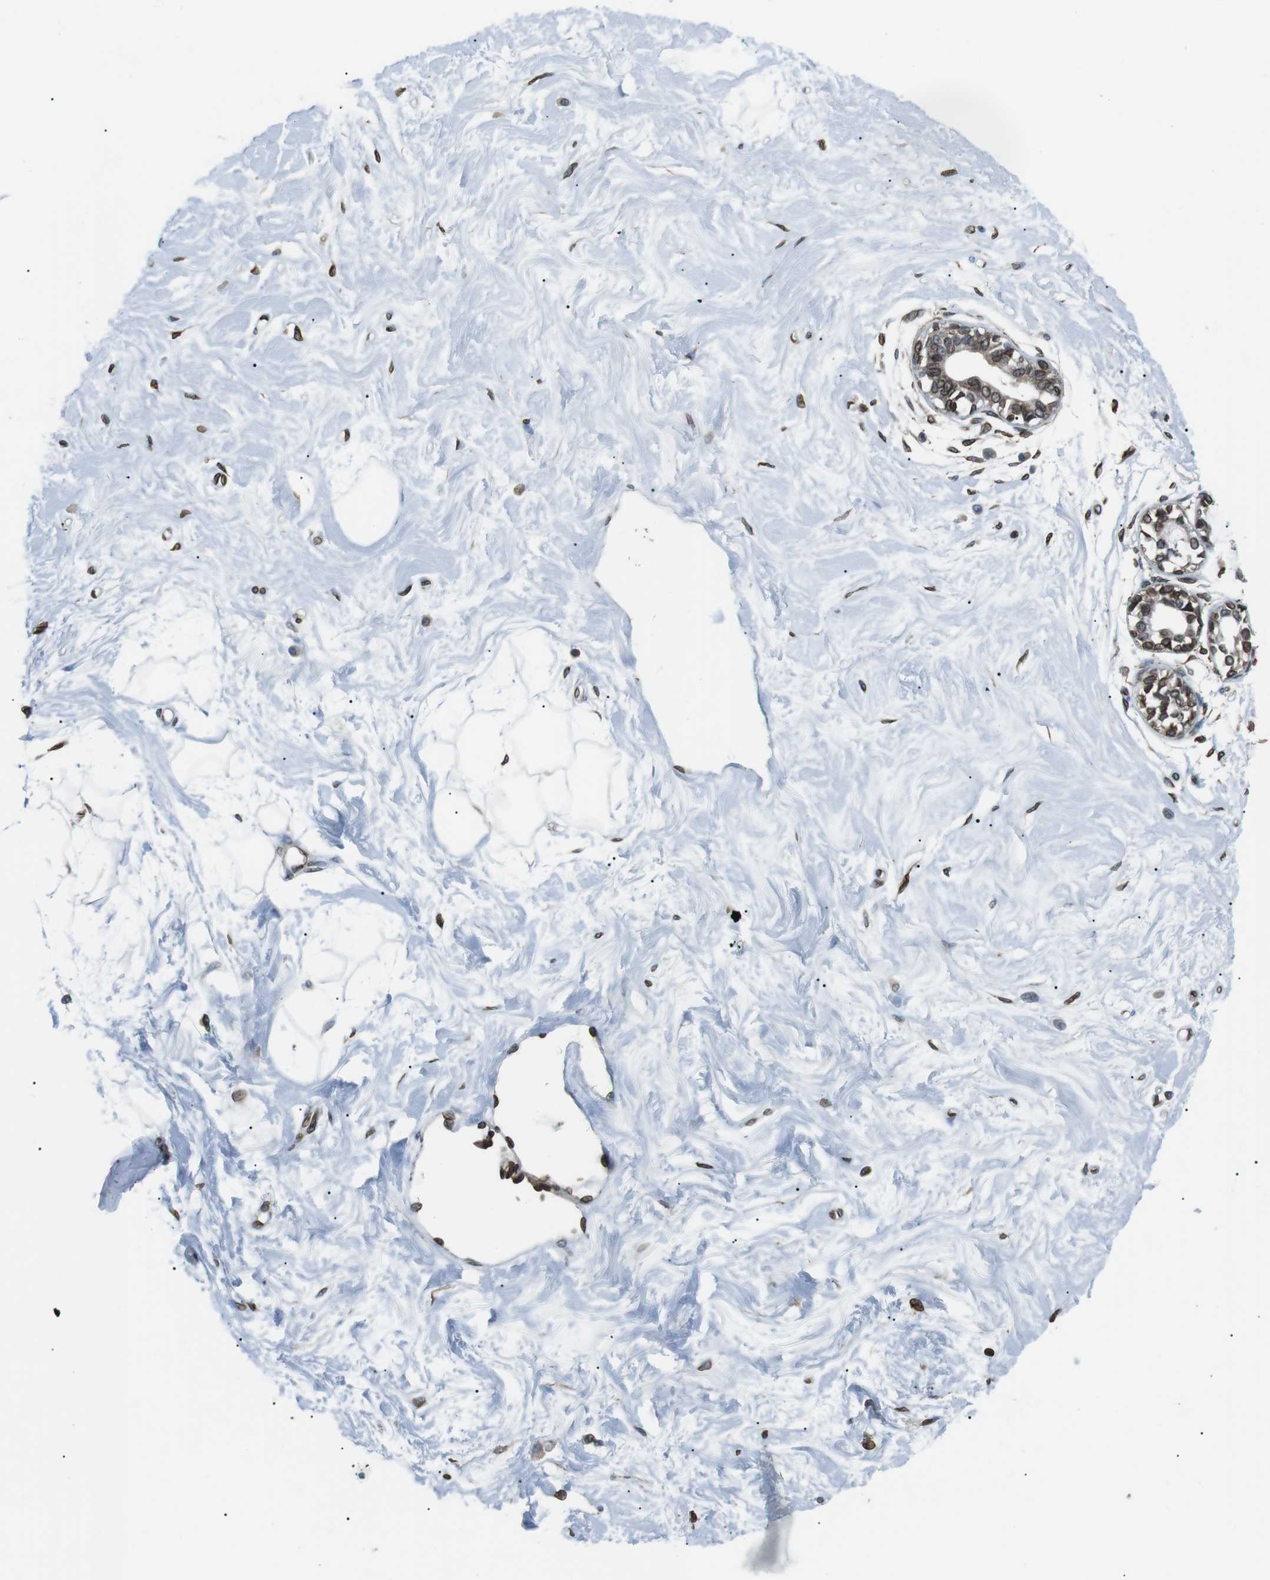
{"staining": {"intensity": "moderate", "quantity": ">75%", "location": "cytoplasmic/membranous,nuclear"}, "tissue": "breast", "cell_type": "Glandular cells", "image_type": "normal", "snomed": [{"axis": "morphology", "description": "Normal tissue, NOS"}, {"axis": "topography", "description": "Breast"}], "caption": "This micrograph shows immunohistochemistry staining of unremarkable human breast, with medium moderate cytoplasmic/membranous,nuclear expression in about >75% of glandular cells.", "gene": "TMX4", "patient": {"sex": "female", "age": 45}}